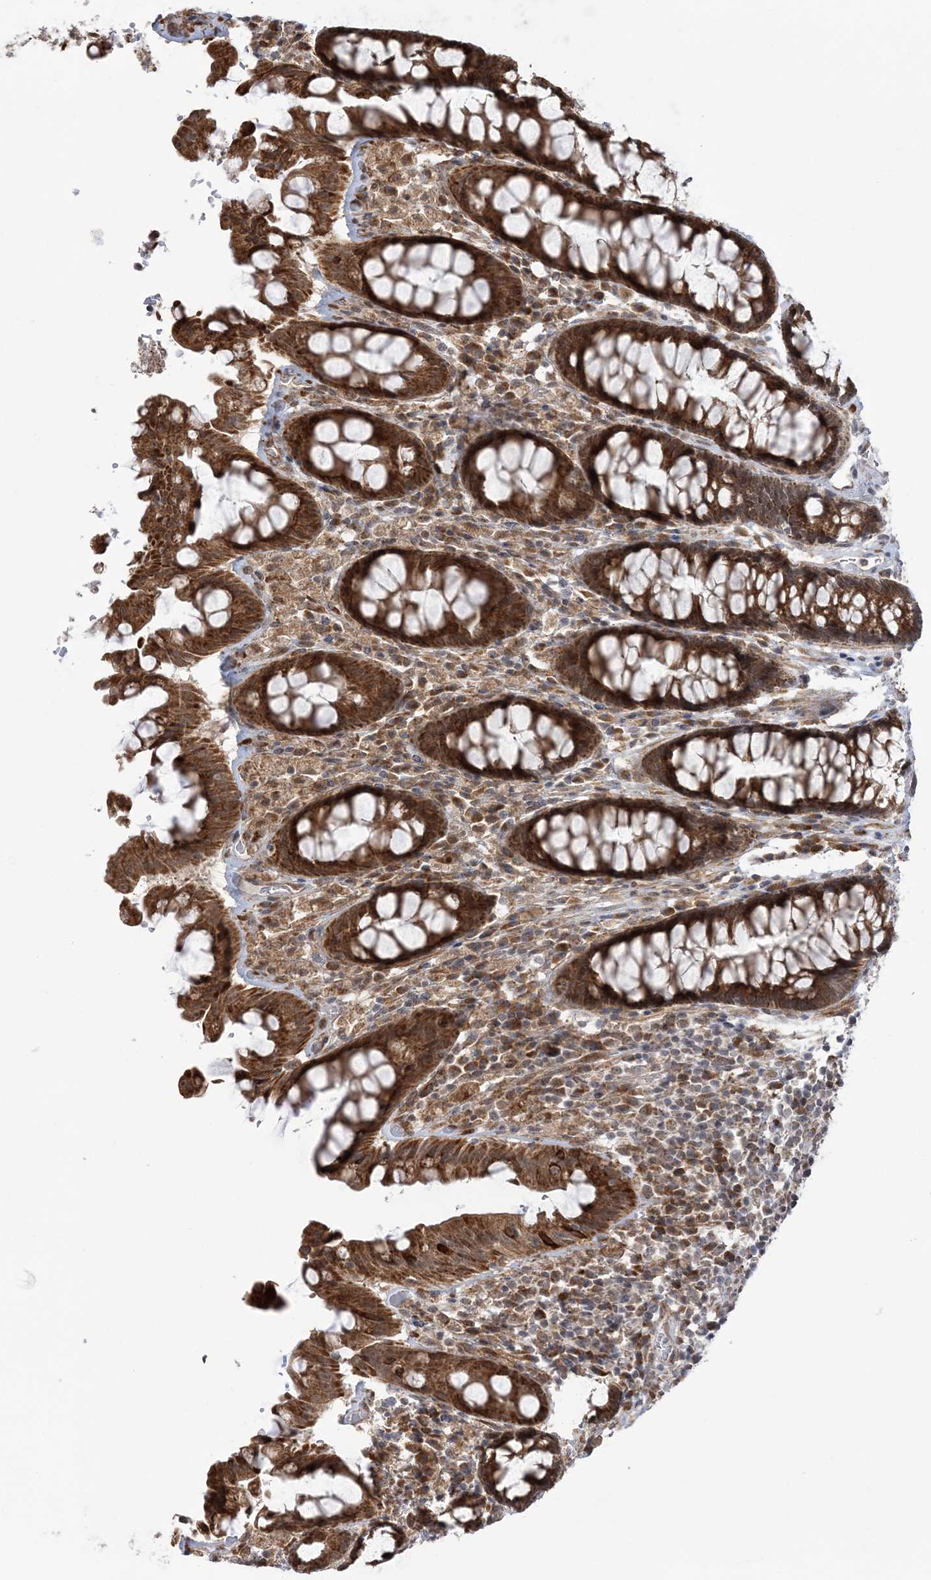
{"staining": {"intensity": "strong", "quantity": ">75%", "location": "cytoplasmic/membranous"}, "tissue": "rectum", "cell_type": "Glandular cells", "image_type": "normal", "snomed": [{"axis": "morphology", "description": "Normal tissue, NOS"}, {"axis": "topography", "description": "Rectum"}], "caption": "A brown stain highlights strong cytoplasmic/membranous positivity of a protein in glandular cells of benign rectum.", "gene": "MRPL47", "patient": {"sex": "male", "age": 64}}